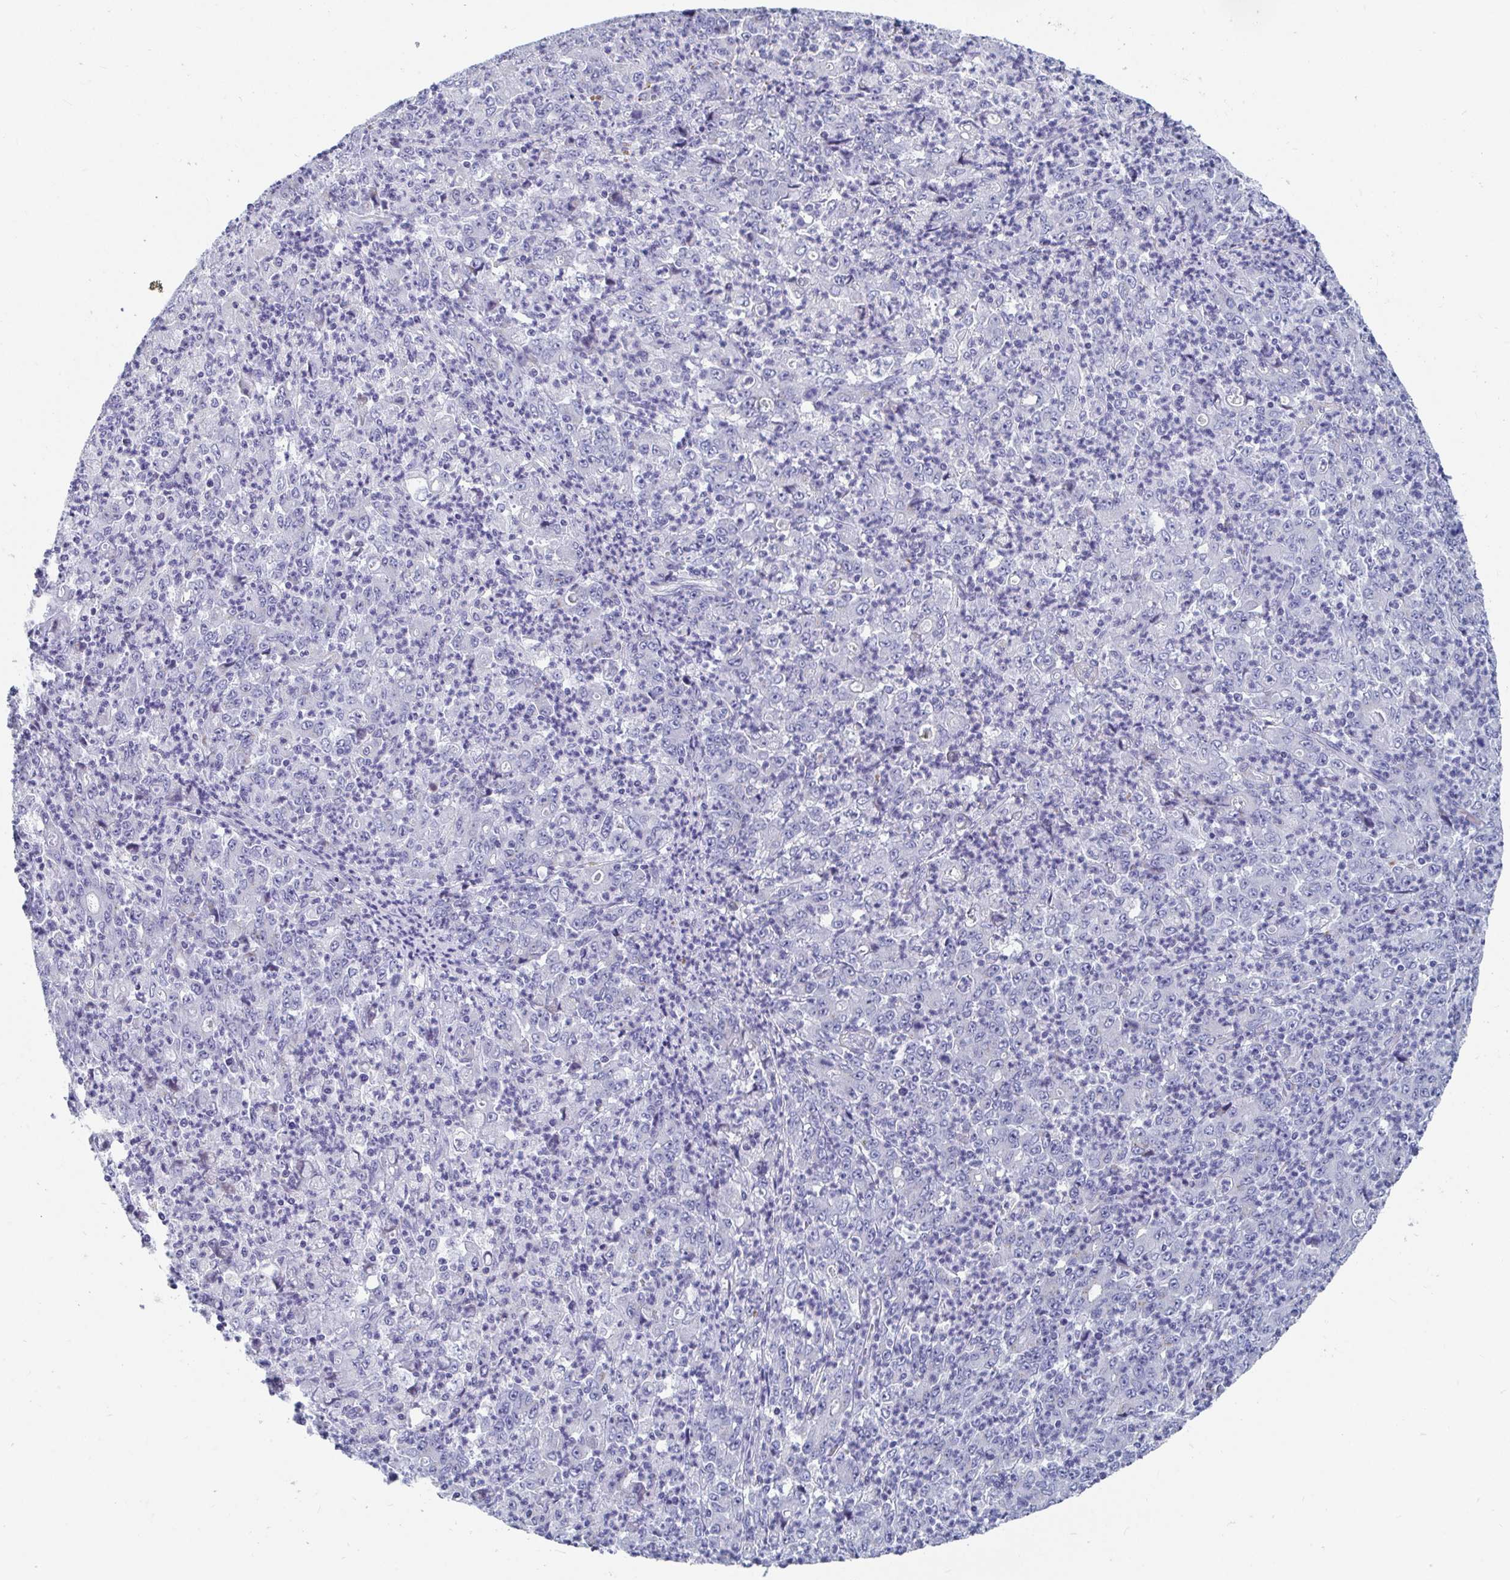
{"staining": {"intensity": "negative", "quantity": "none", "location": "none"}, "tissue": "stomach cancer", "cell_type": "Tumor cells", "image_type": "cancer", "snomed": [{"axis": "morphology", "description": "Adenocarcinoma, NOS"}, {"axis": "topography", "description": "Stomach, lower"}], "caption": "DAB (3,3'-diaminobenzidine) immunohistochemical staining of stomach adenocarcinoma shows no significant staining in tumor cells. Brightfield microscopy of immunohistochemistry (IHC) stained with DAB (3,3'-diaminobenzidine) (brown) and hematoxylin (blue), captured at high magnification.", "gene": "ZFP82", "patient": {"sex": "female", "age": 71}}